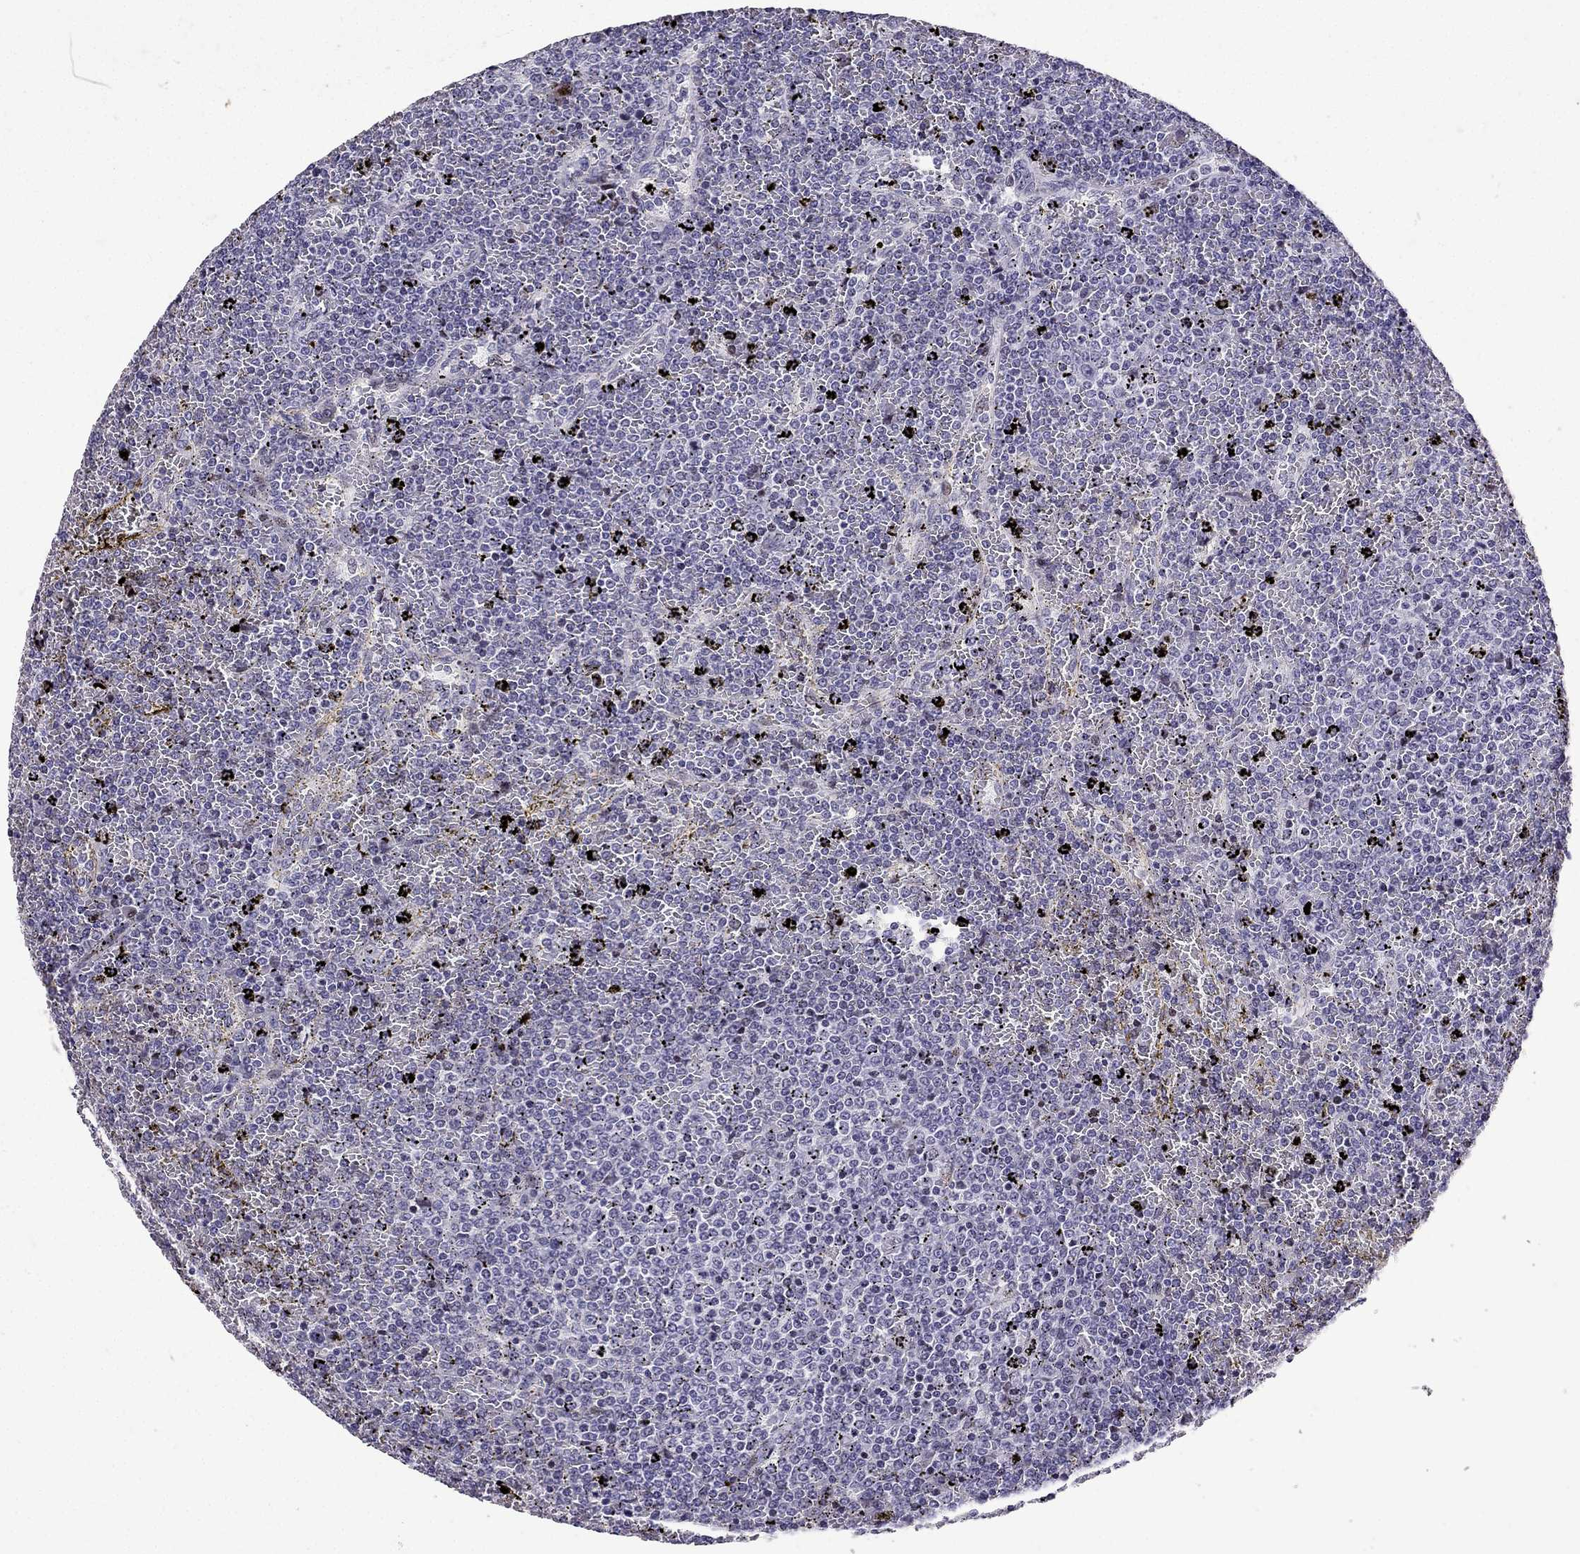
{"staining": {"intensity": "negative", "quantity": "none", "location": "none"}, "tissue": "lymphoma", "cell_type": "Tumor cells", "image_type": "cancer", "snomed": [{"axis": "morphology", "description": "Malignant lymphoma, non-Hodgkin's type, Low grade"}, {"axis": "topography", "description": "Spleen"}], "caption": "High power microscopy photomicrograph of an immunohistochemistry (IHC) micrograph of malignant lymphoma, non-Hodgkin's type (low-grade), revealing no significant staining in tumor cells.", "gene": "TTN", "patient": {"sex": "female", "age": 77}}